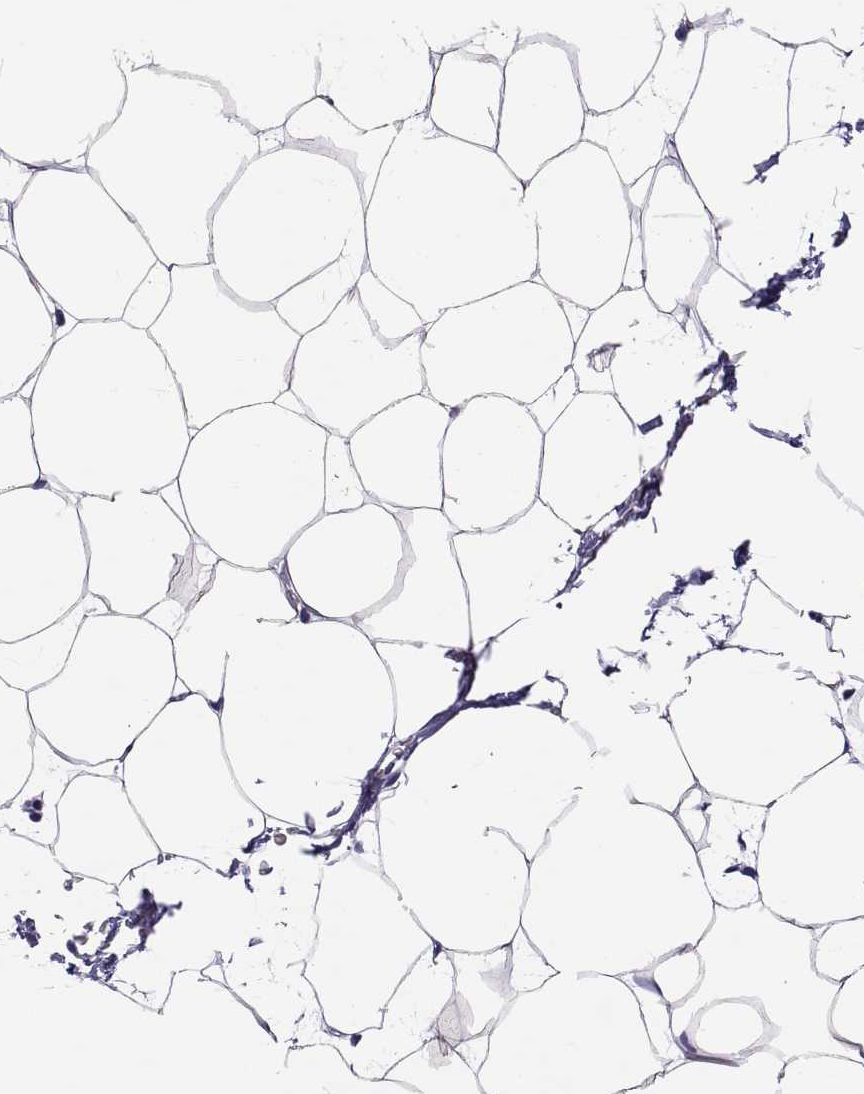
{"staining": {"intensity": "negative", "quantity": "none", "location": "none"}, "tissue": "adipose tissue", "cell_type": "Adipocytes", "image_type": "normal", "snomed": [{"axis": "morphology", "description": "Normal tissue, NOS"}, {"axis": "topography", "description": "Adipose tissue"}], "caption": "Adipocytes show no significant protein positivity in benign adipose tissue. (DAB (3,3'-diaminobenzidine) immunohistochemistry (IHC) visualized using brightfield microscopy, high magnification).", "gene": "BSPH1", "patient": {"sex": "male", "age": 57}}